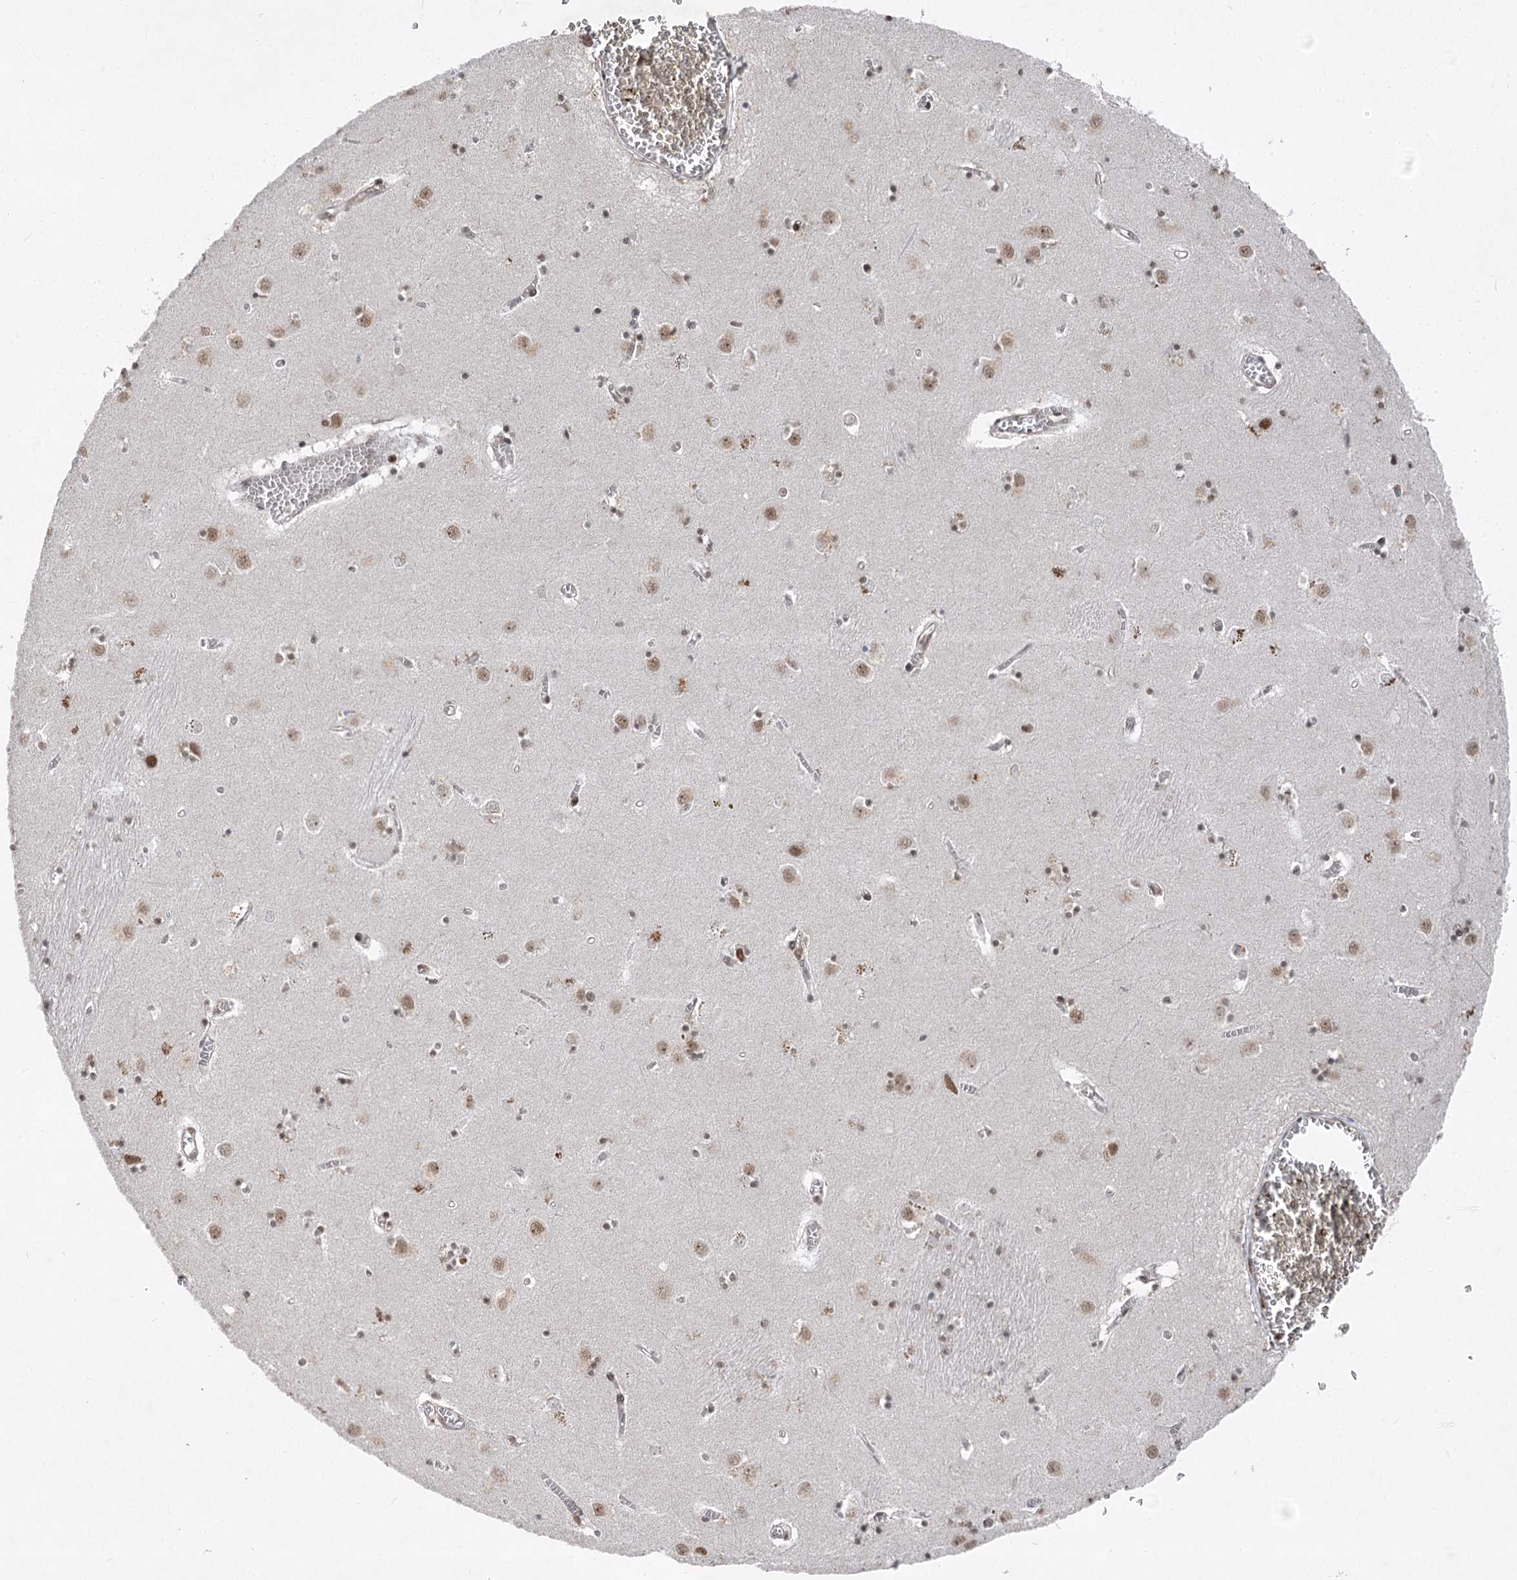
{"staining": {"intensity": "moderate", "quantity": ">75%", "location": "nuclear"}, "tissue": "caudate", "cell_type": "Glial cells", "image_type": "normal", "snomed": [{"axis": "morphology", "description": "Normal tissue, NOS"}, {"axis": "topography", "description": "Lateral ventricle wall"}], "caption": "A high-resolution histopathology image shows IHC staining of normal caudate, which displays moderate nuclear staining in approximately >75% of glial cells.", "gene": "CGGBP1", "patient": {"sex": "male", "age": 70}}